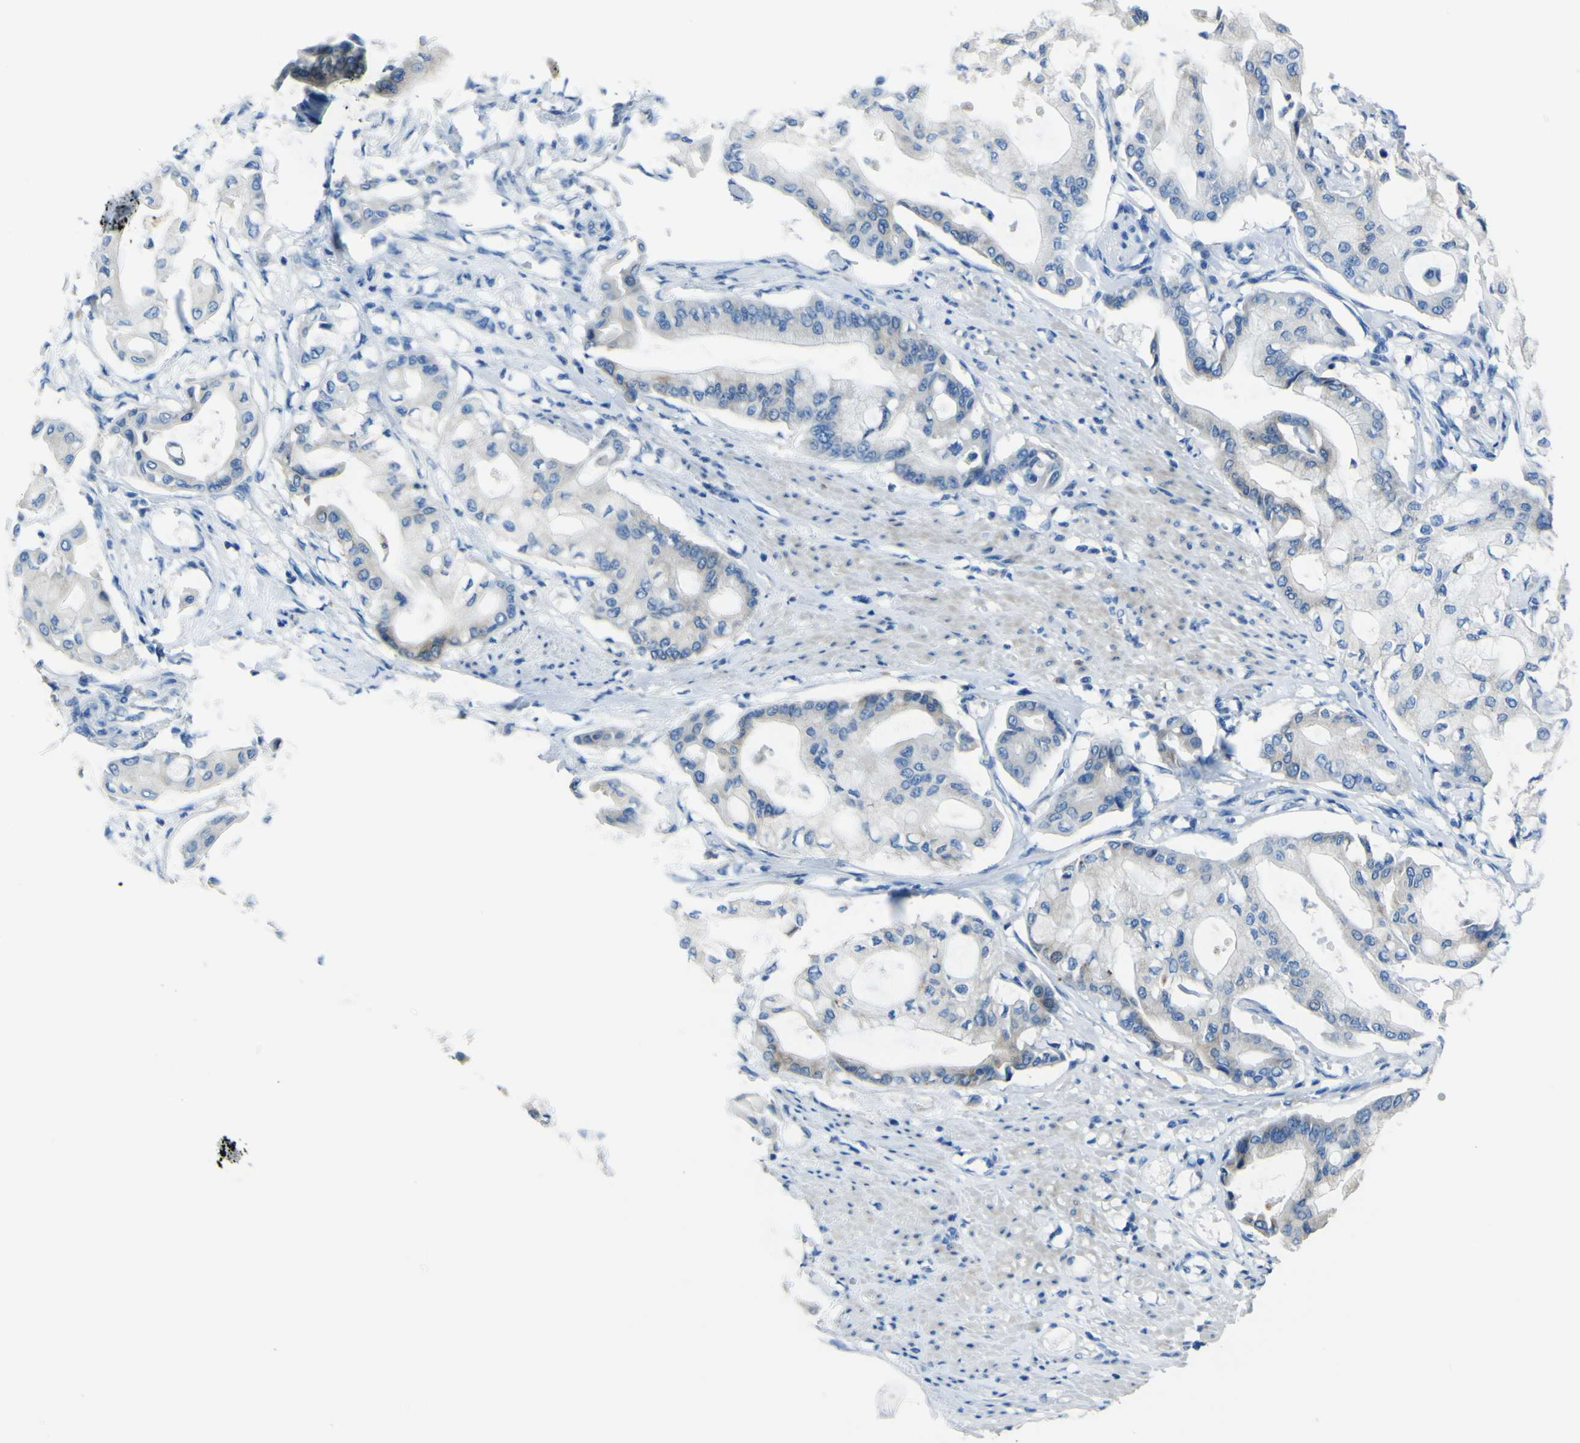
{"staining": {"intensity": "weak", "quantity": "25%-75%", "location": "cytoplasmic/membranous"}, "tissue": "pancreatic cancer", "cell_type": "Tumor cells", "image_type": "cancer", "snomed": [{"axis": "morphology", "description": "Adenocarcinoma, NOS"}, {"axis": "morphology", "description": "Adenocarcinoma, metastatic, NOS"}, {"axis": "topography", "description": "Lymph node"}, {"axis": "topography", "description": "Pancreas"}, {"axis": "topography", "description": "Duodenum"}], "caption": "Immunohistochemistry histopathology image of neoplastic tissue: human pancreatic cancer (adenocarcinoma) stained using immunohistochemistry (IHC) displays low levels of weak protein expression localized specifically in the cytoplasmic/membranous of tumor cells, appearing as a cytoplasmic/membranous brown color.", "gene": "ACSL1", "patient": {"sex": "female", "age": 64}}